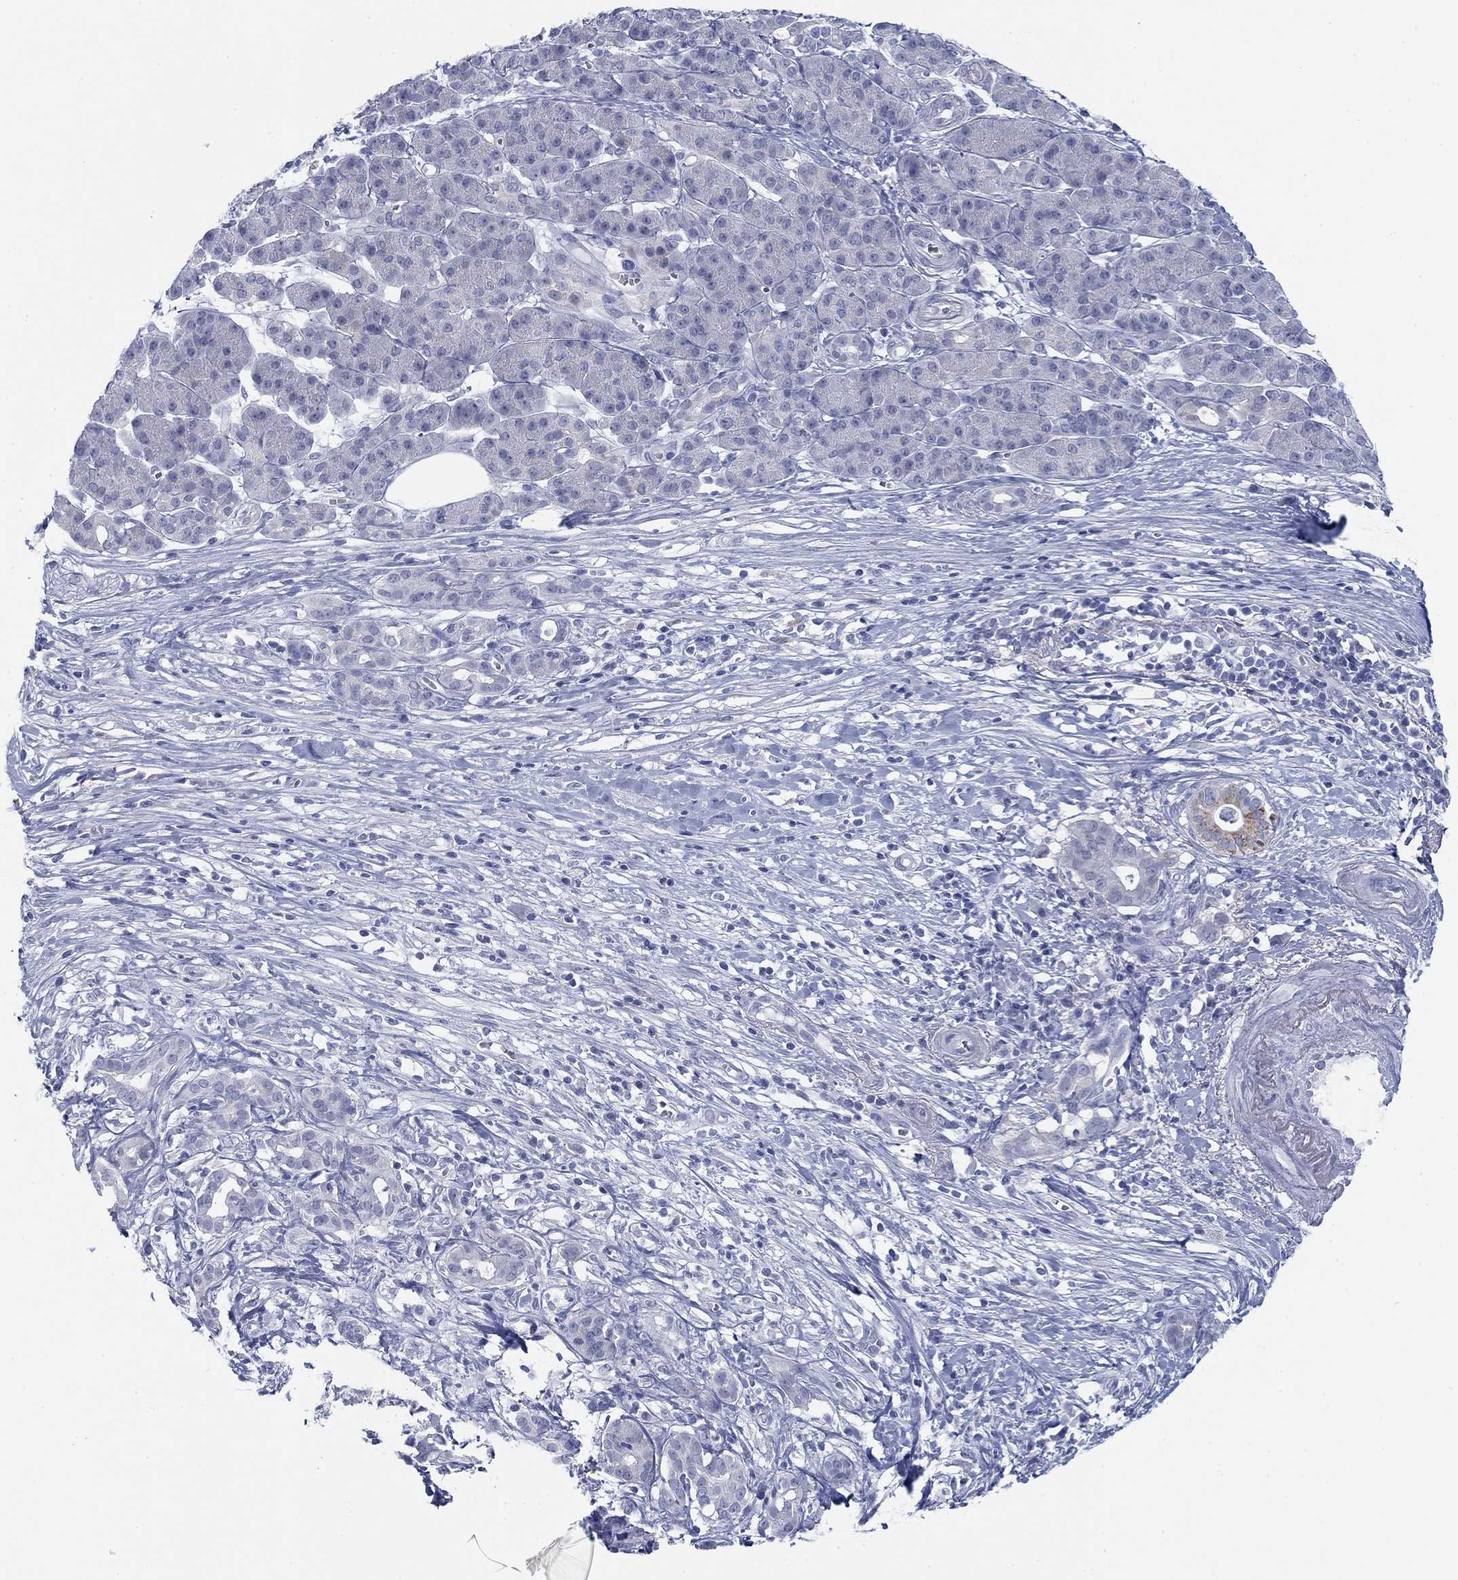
{"staining": {"intensity": "negative", "quantity": "none", "location": "none"}, "tissue": "pancreatic cancer", "cell_type": "Tumor cells", "image_type": "cancer", "snomed": [{"axis": "morphology", "description": "Adenocarcinoma, NOS"}, {"axis": "topography", "description": "Pancreas"}], "caption": "Protein analysis of pancreatic cancer (adenocarcinoma) demonstrates no significant positivity in tumor cells. (DAB immunohistochemistry, high magnification).", "gene": "DNAL1", "patient": {"sex": "male", "age": 61}}